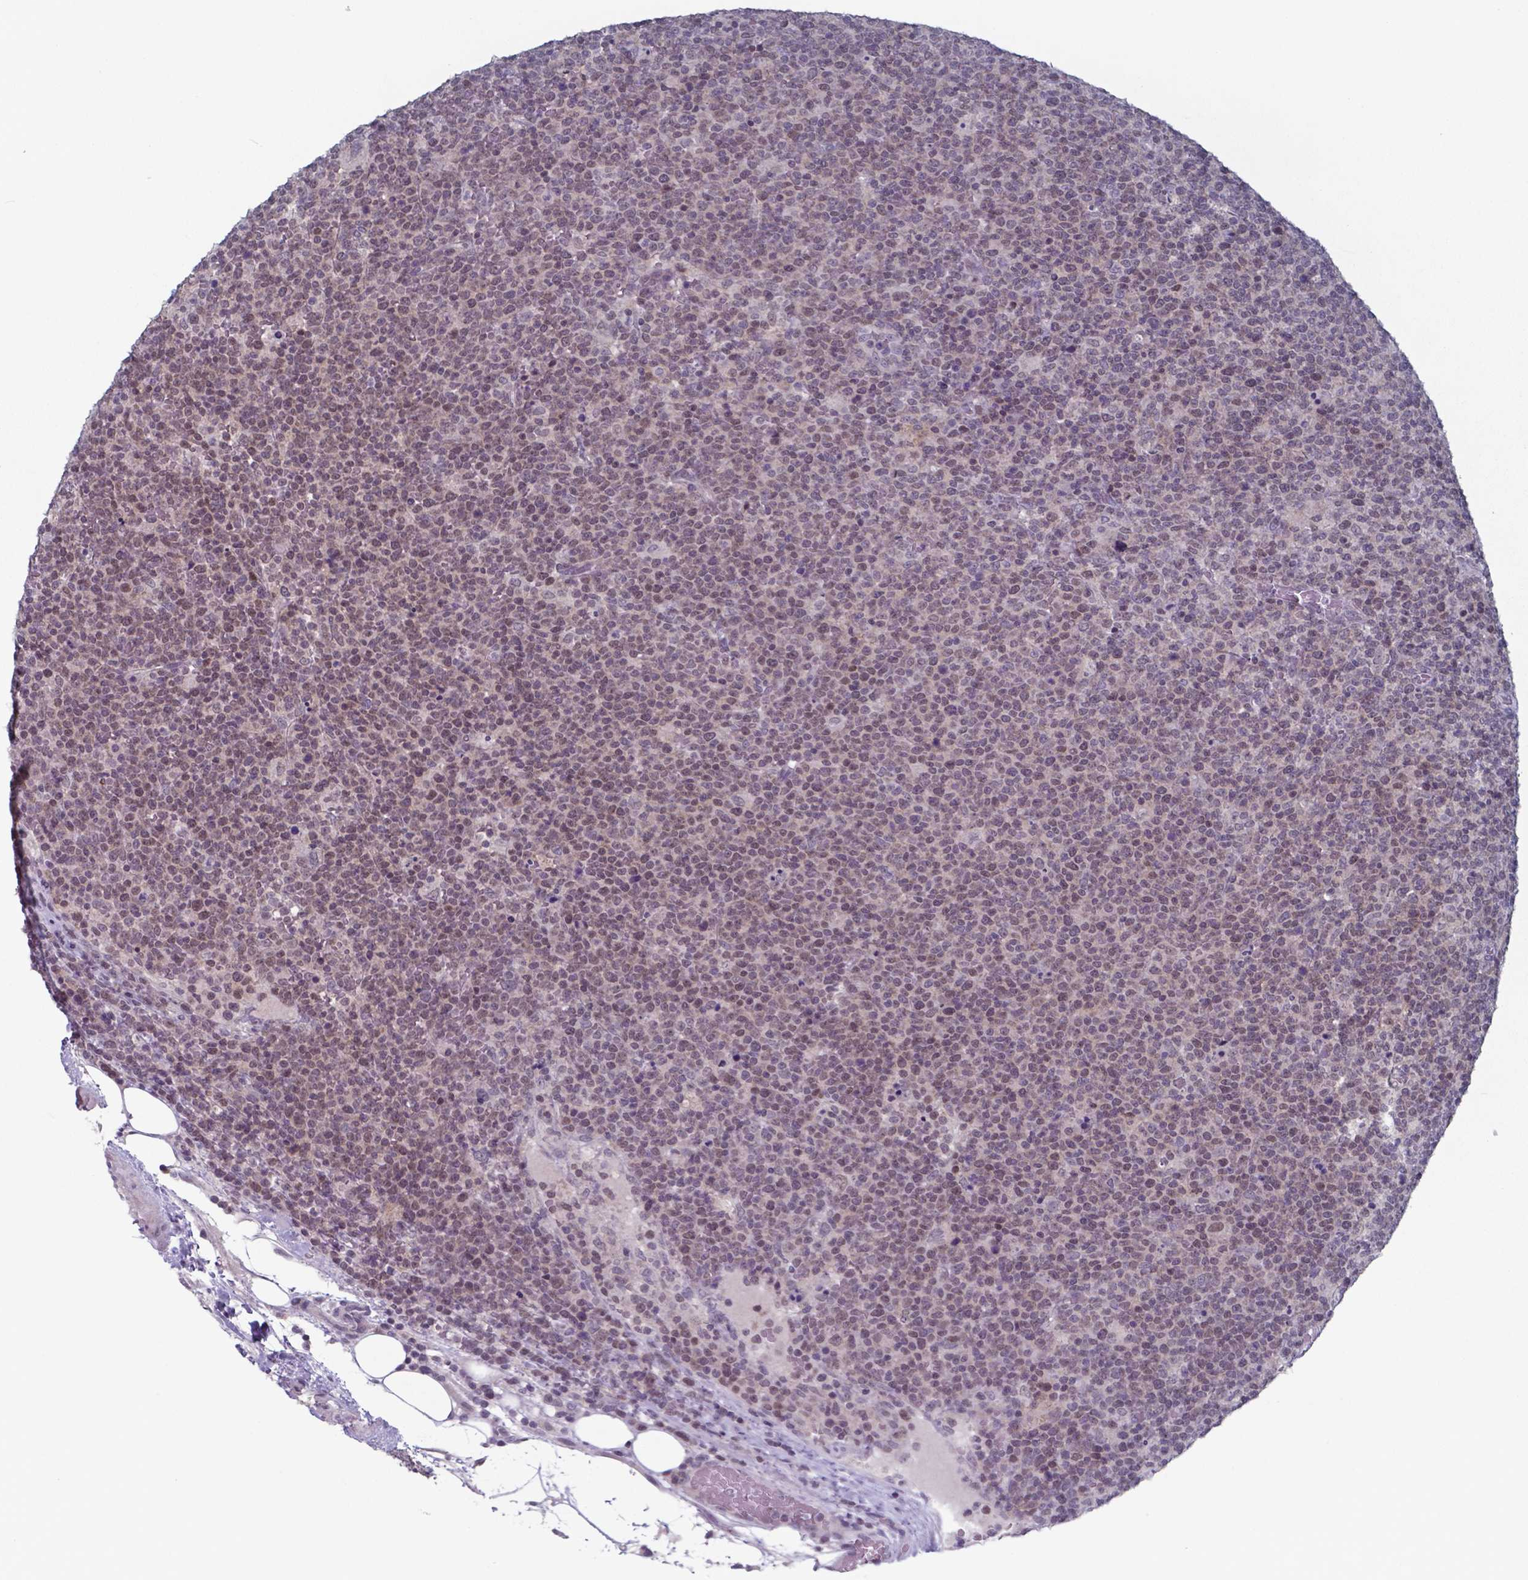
{"staining": {"intensity": "weak", "quantity": "25%-75%", "location": "nuclear"}, "tissue": "lymphoma", "cell_type": "Tumor cells", "image_type": "cancer", "snomed": [{"axis": "morphology", "description": "Malignant lymphoma, non-Hodgkin's type, High grade"}, {"axis": "topography", "description": "Lymph node"}], "caption": "The immunohistochemical stain highlights weak nuclear positivity in tumor cells of high-grade malignant lymphoma, non-Hodgkin's type tissue. Using DAB (3,3'-diaminobenzidine) (brown) and hematoxylin (blue) stains, captured at high magnification using brightfield microscopy.", "gene": "TDP2", "patient": {"sex": "male", "age": 61}}